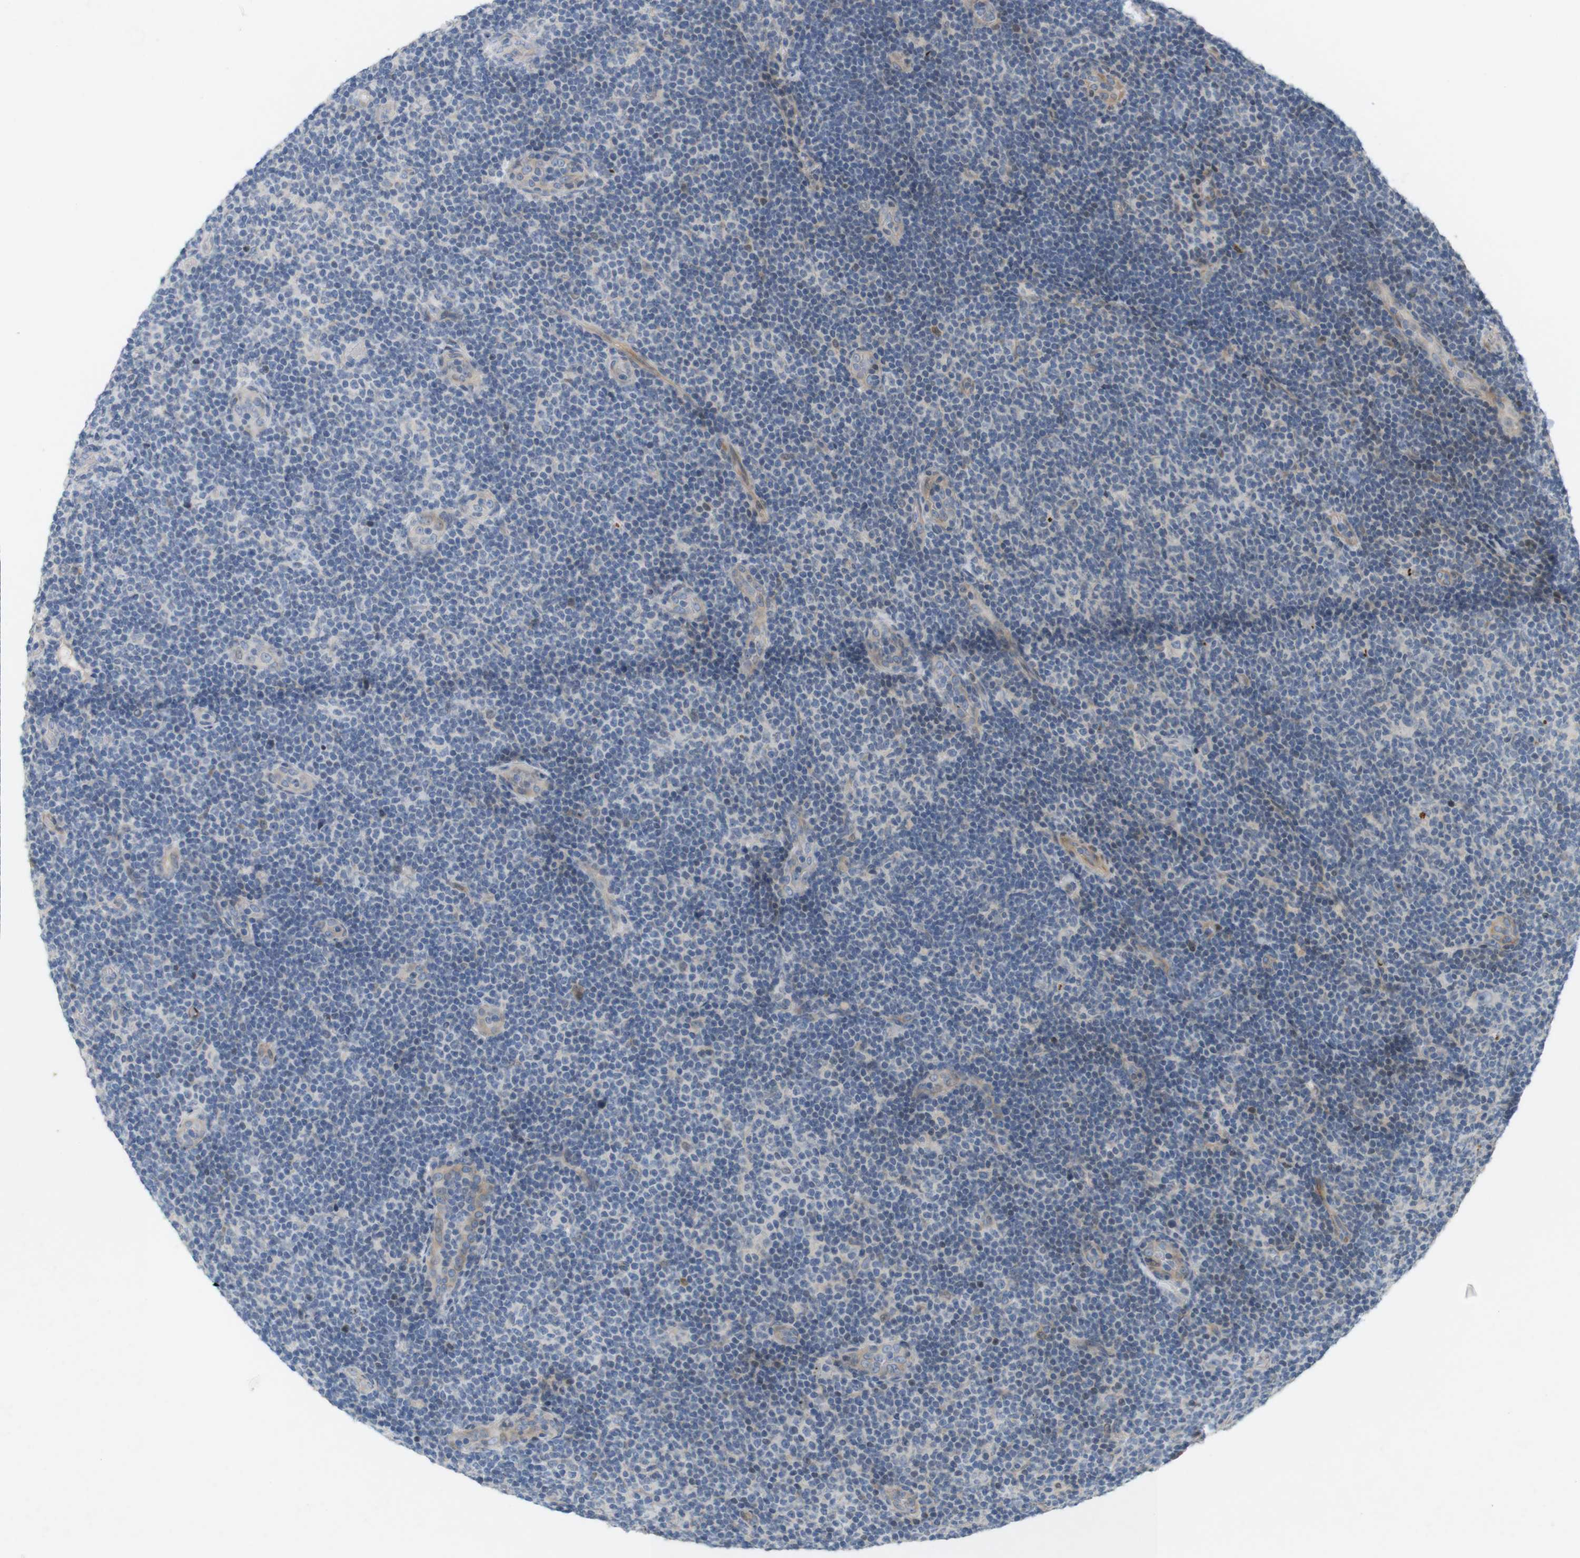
{"staining": {"intensity": "negative", "quantity": "none", "location": "none"}, "tissue": "lymphoma", "cell_type": "Tumor cells", "image_type": "cancer", "snomed": [{"axis": "morphology", "description": "Malignant lymphoma, non-Hodgkin's type, Low grade"}, {"axis": "topography", "description": "Lymph node"}], "caption": "Tumor cells show no significant positivity in low-grade malignant lymphoma, non-Hodgkin's type.", "gene": "PPP1R14A", "patient": {"sex": "male", "age": 83}}